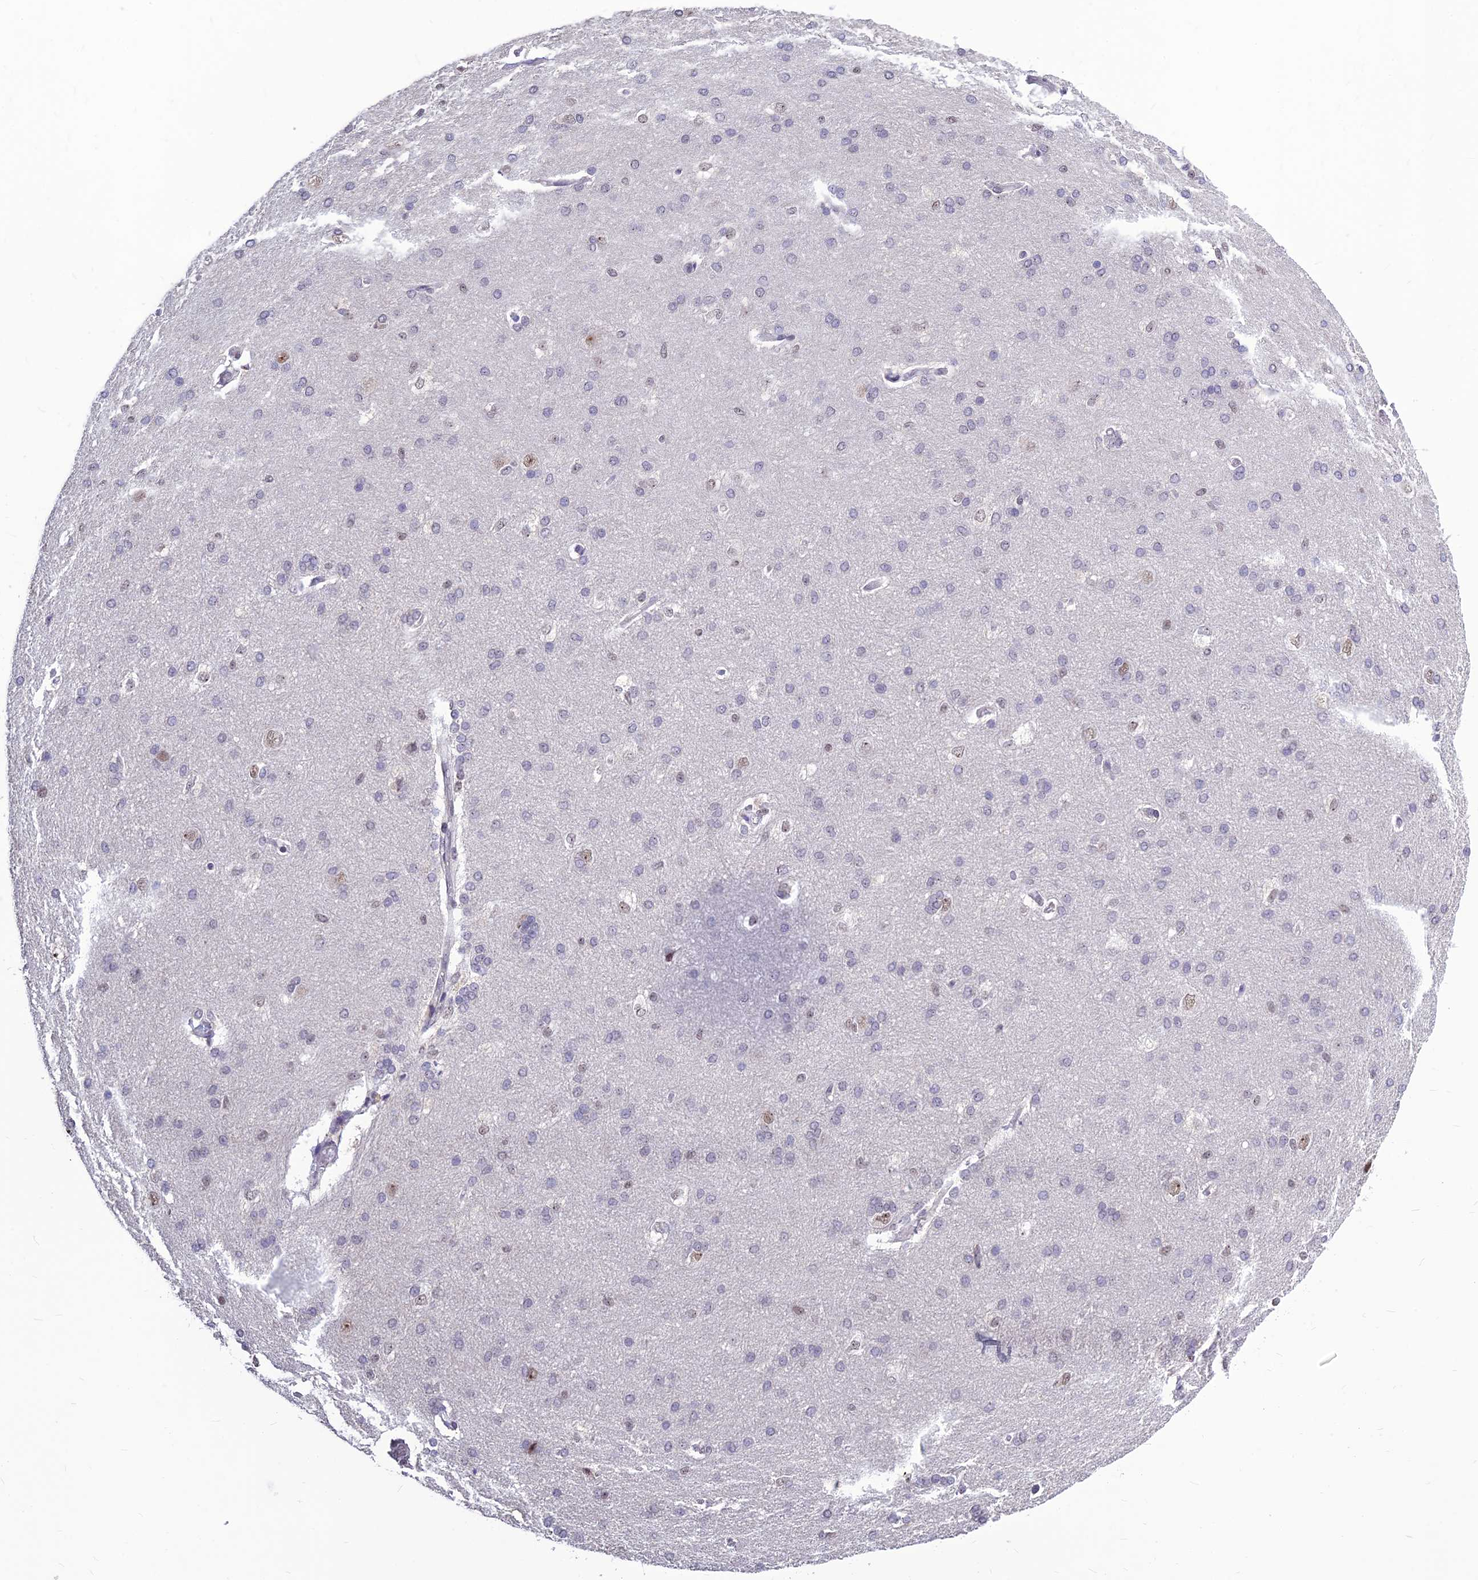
{"staining": {"intensity": "negative", "quantity": "none", "location": "none"}, "tissue": "cerebral cortex", "cell_type": "Endothelial cells", "image_type": "normal", "snomed": [{"axis": "morphology", "description": "Normal tissue, NOS"}, {"axis": "topography", "description": "Cerebral cortex"}], "caption": "This photomicrograph is of benign cerebral cortex stained with immunohistochemistry (IHC) to label a protein in brown with the nuclei are counter-stained blue. There is no positivity in endothelial cells. (DAB IHC with hematoxylin counter stain).", "gene": "POLR1G", "patient": {"sex": "male", "age": 62}}